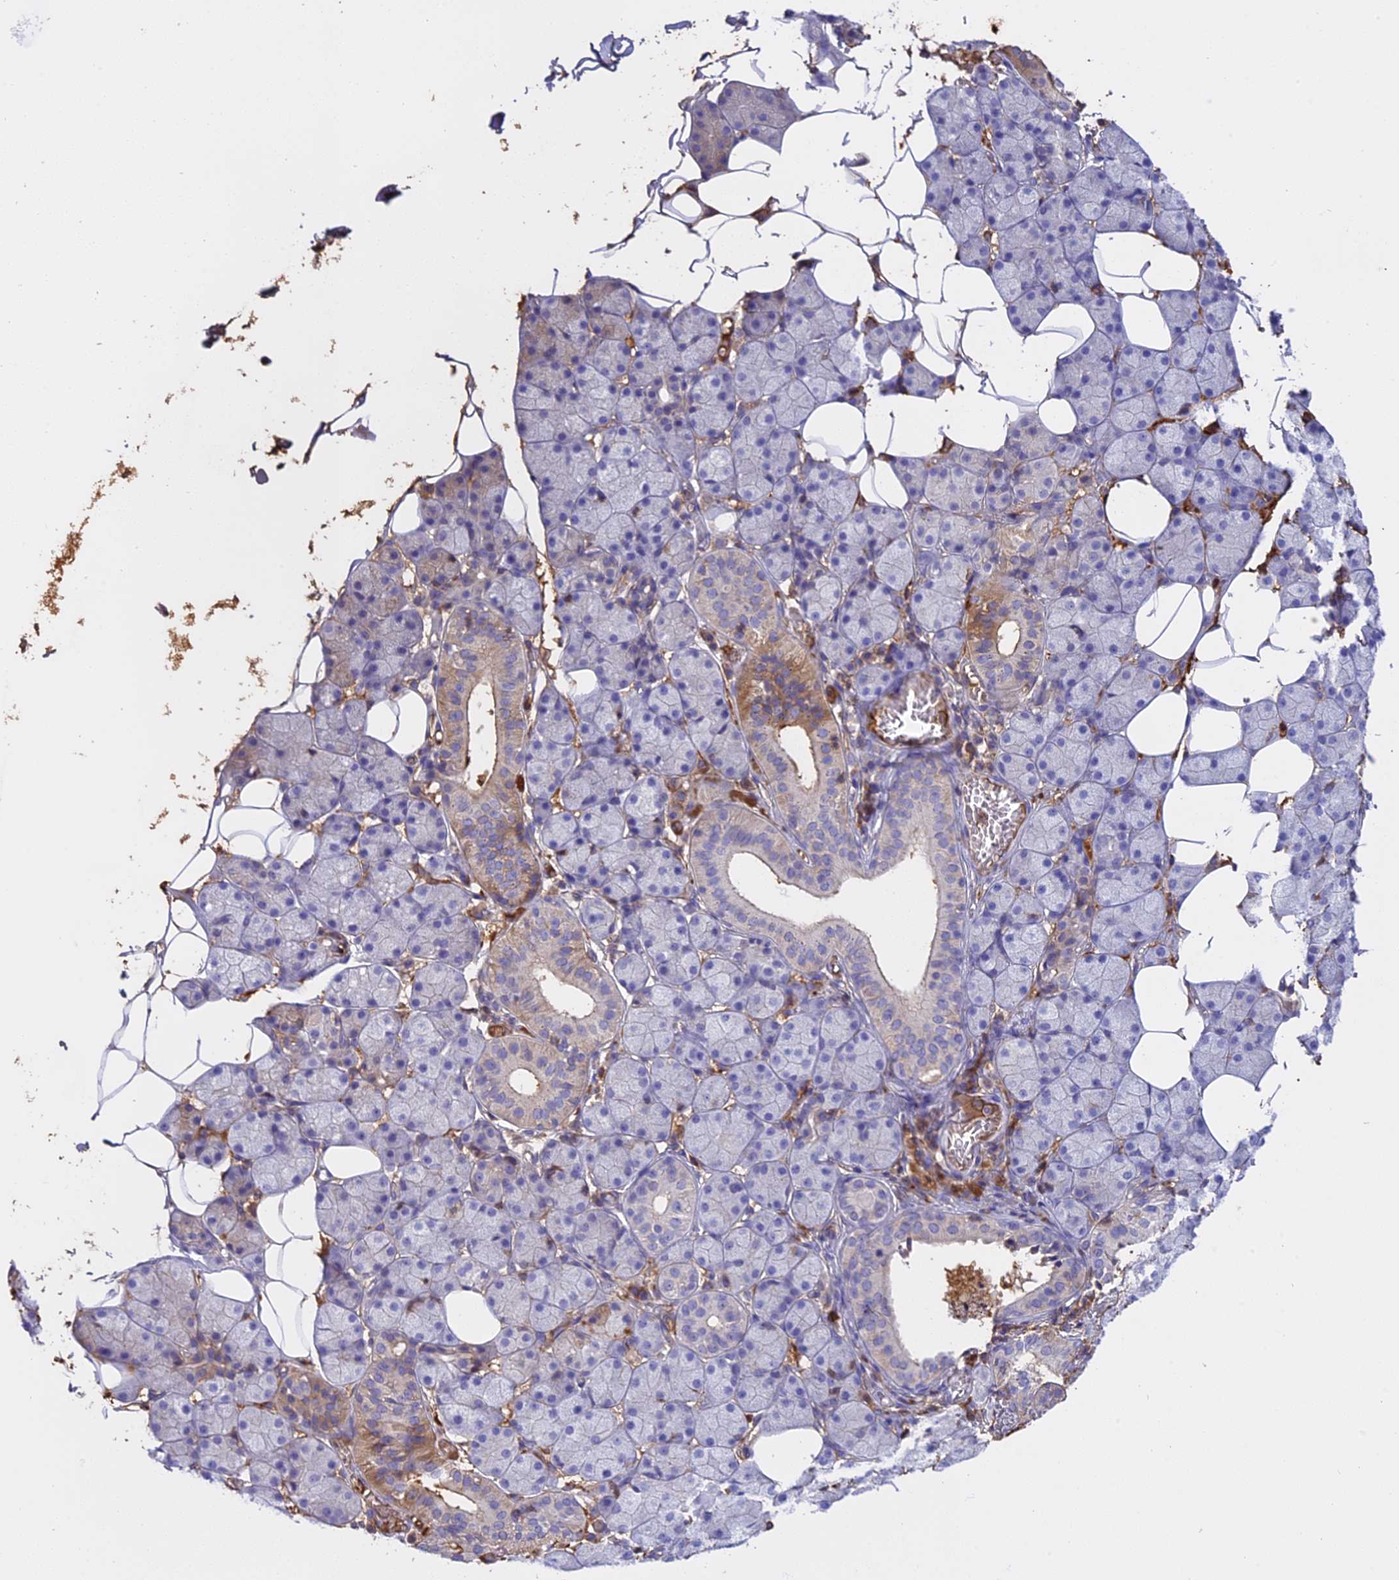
{"staining": {"intensity": "moderate", "quantity": "<25%", "location": "cytoplasmic/membranous"}, "tissue": "salivary gland", "cell_type": "Glandular cells", "image_type": "normal", "snomed": [{"axis": "morphology", "description": "Normal tissue, NOS"}, {"axis": "topography", "description": "Salivary gland"}], "caption": "Immunohistochemical staining of normal salivary gland exhibits moderate cytoplasmic/membranous protein positivity in approximately <25% of glandular cells.", "gene": "CFAP119", "patient": {"sex": "female", "age": 33}}